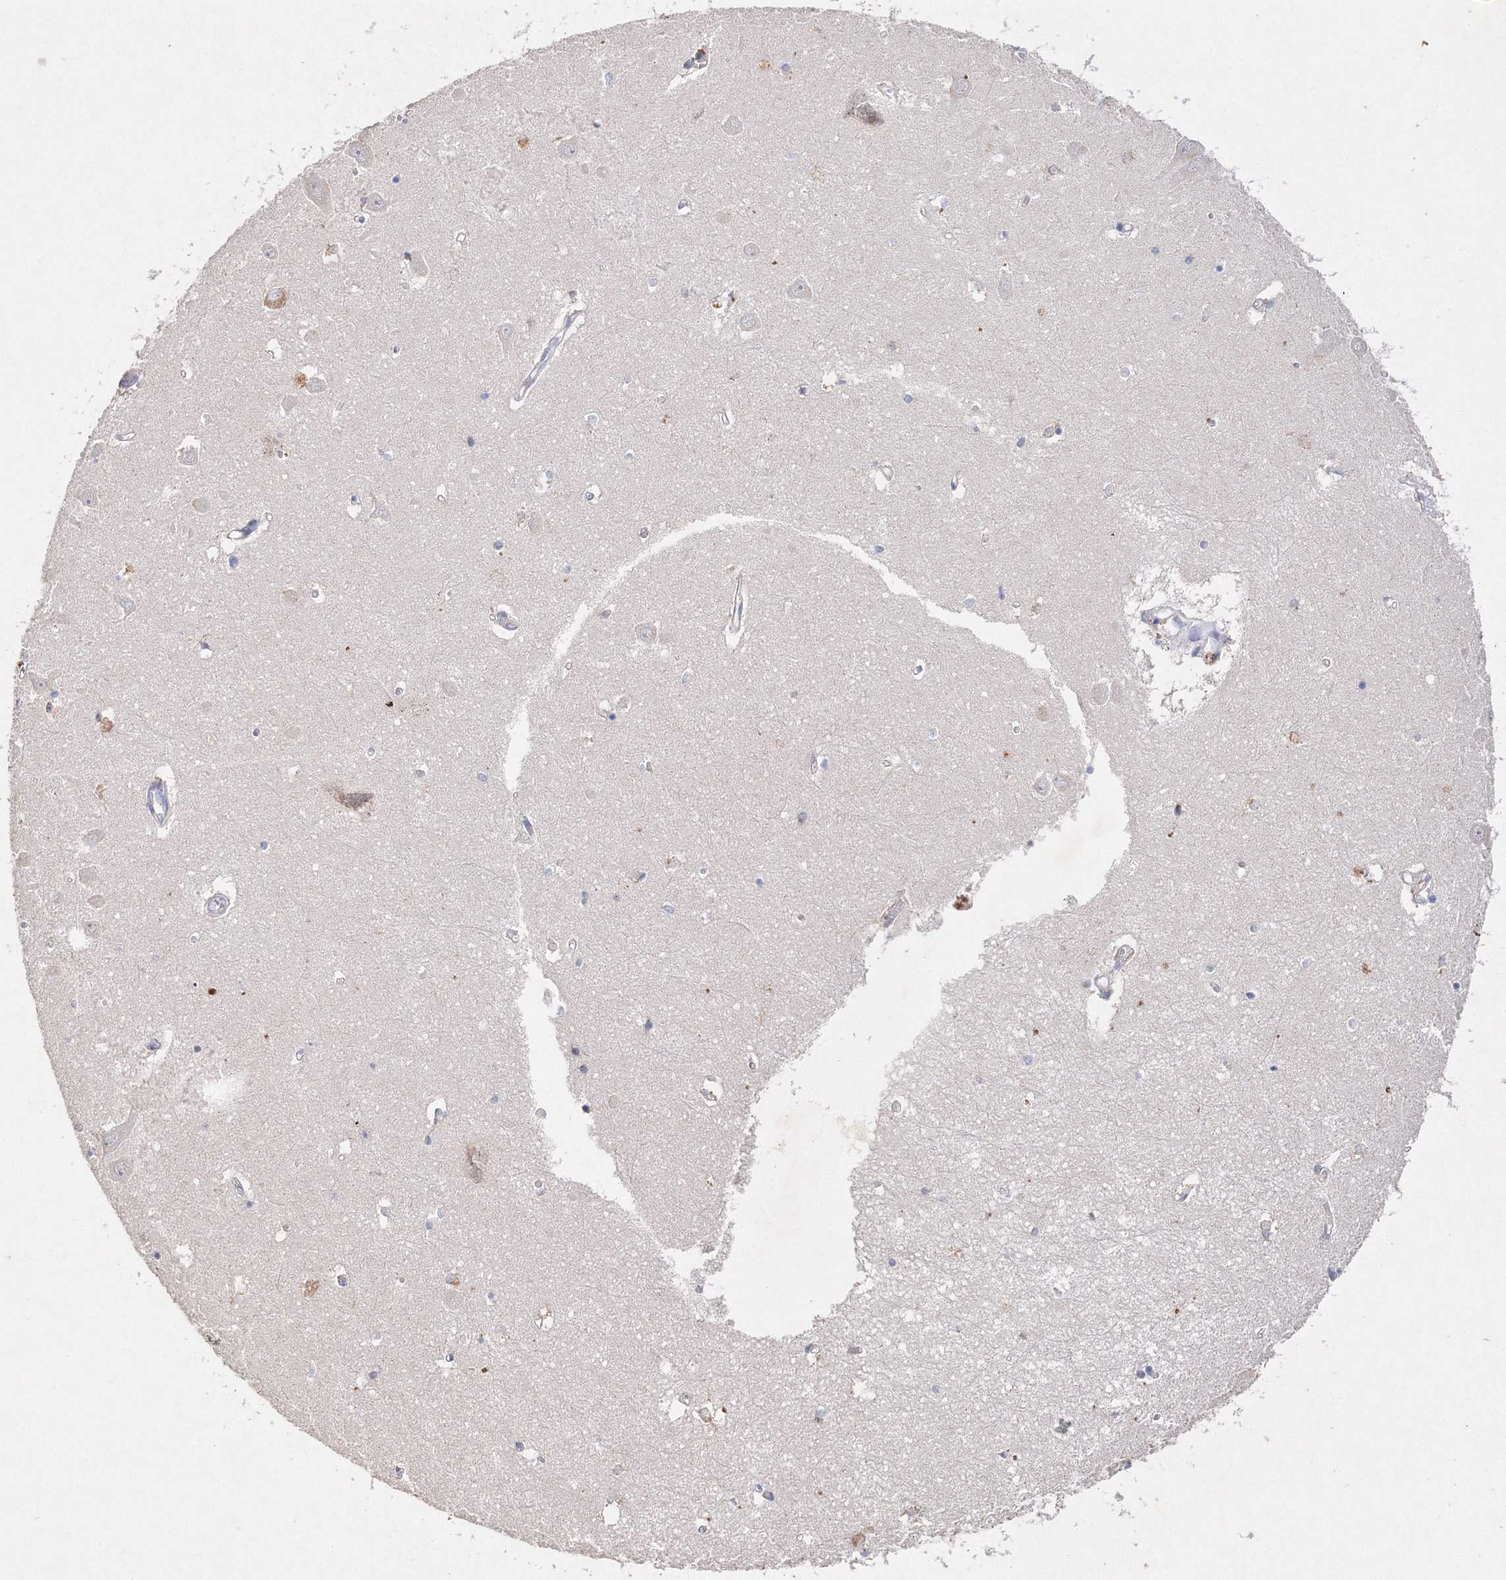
{"staining": {"intensity": "negative", "quantity": "none", "location": "none"}, "tissue": "hippocampus", "cell_type": "Glial cells", "image_type": "normal", "snomed": [{"axis": "morphology", "description": "Normal tissue, NOS"}, {"axis": "topography", "description": "Hippocampus"}], "caption": "A high-resolution photomicrograph shows immunohistochemistry staining of normal hippocampus, which reveals no significant expression in glial cells.", "gene": "GLS", "patient": {"sex": "male", "age": 70}}